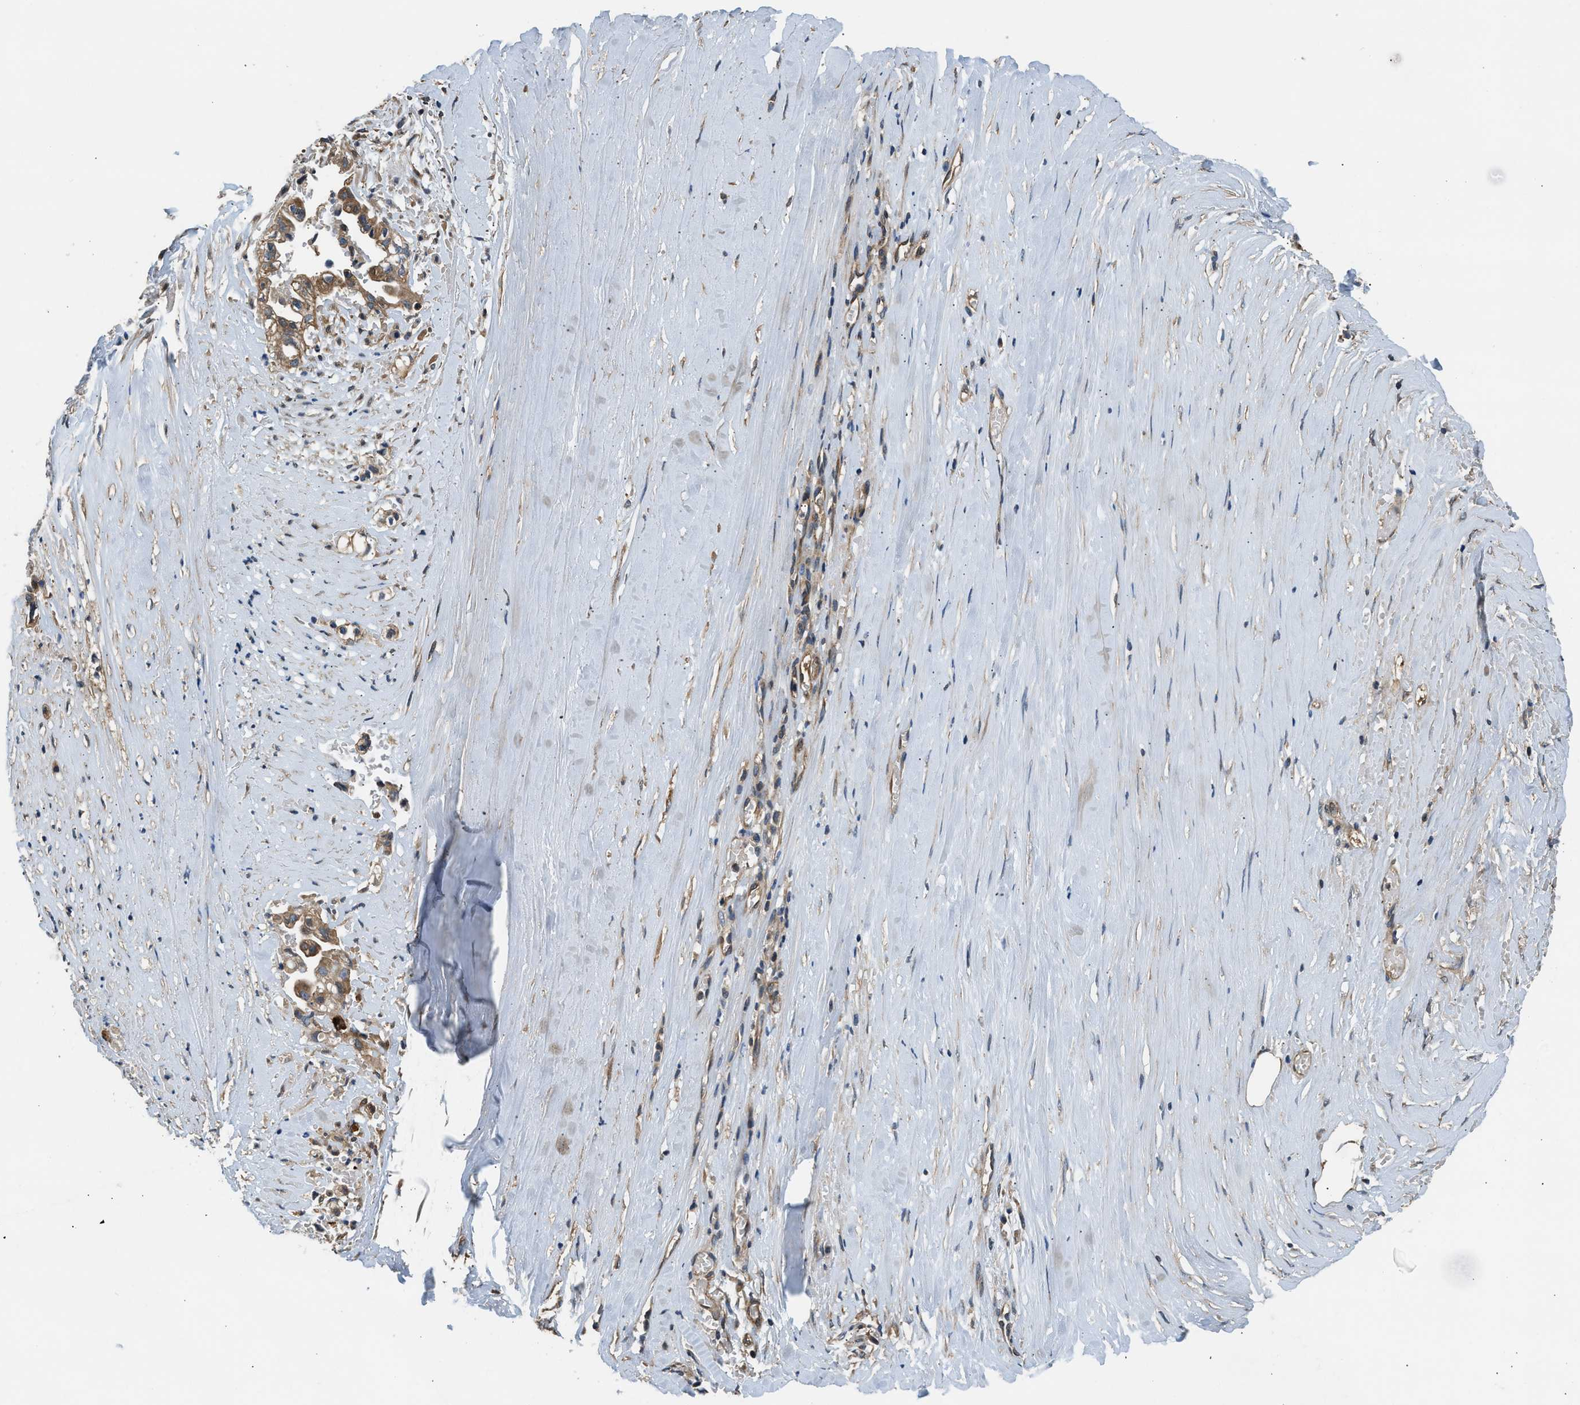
{"staining": {"intensity": "moderate", "quantity": ">75%", "location": "cytoplasmic/membranous"}, "tissue": "liver cancer", "cell_type": "Tumor cells", "image_type": "cancer", "snomed": [{"axis": "morphology", "description": "Cholangiocarcinoma"}, {"axis": "topography", "description": "Liver"}], "caption": "Immunohistochemical staining of human liver cholangiocarcinoma shows moderate cytoplasmic/membranous protein expression in about >75% of tumor cells. (DAB IHC, brown staining for protein, blue staining for nuclei).", "gene": "IL3RA", "patient": {"sex": "female", "age": 70}}